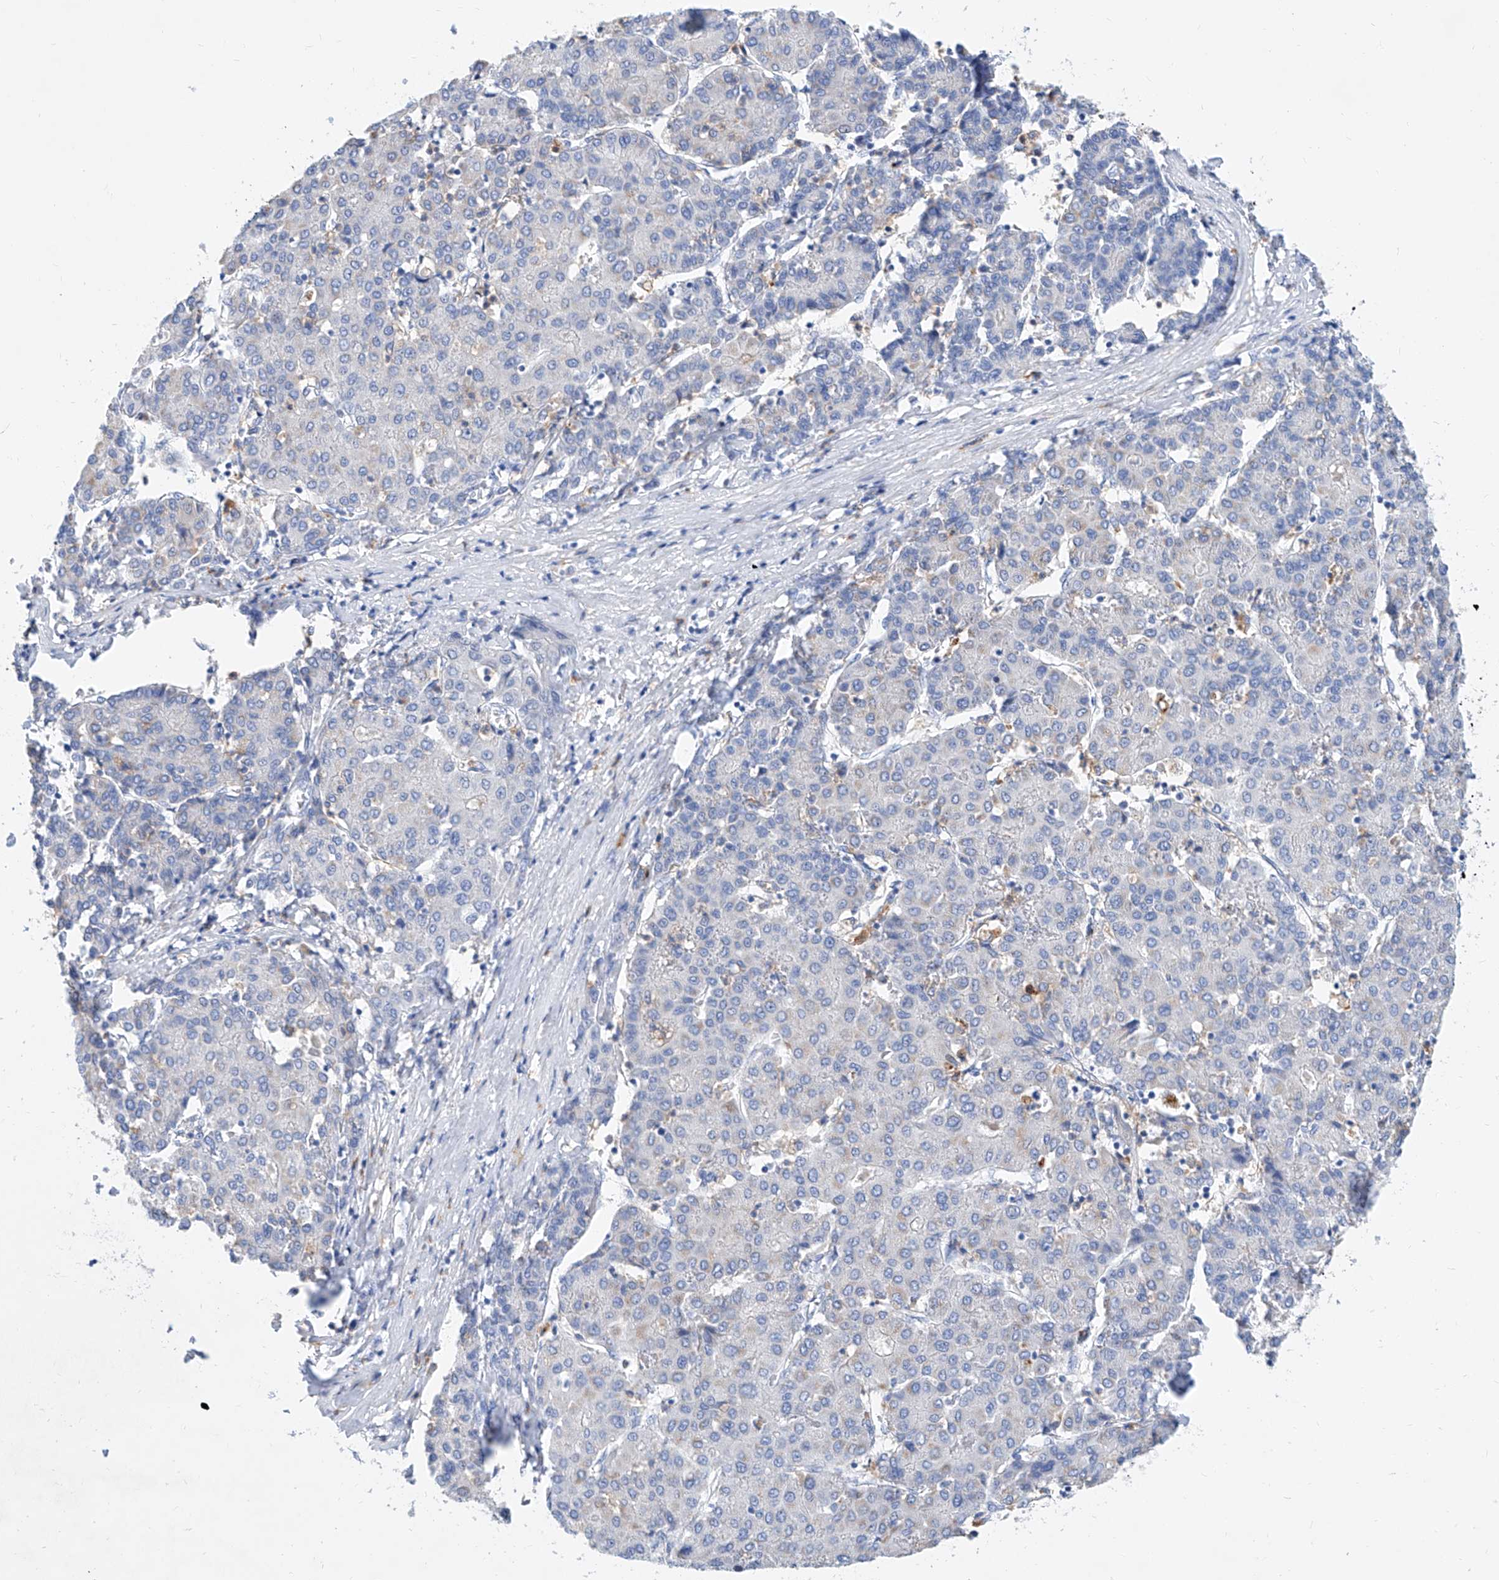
{"staining": {"intensity": "negative", "quantity": "none", "location": "none"}, "tissue": "liver cancer", "cell_type": "Tumor cells", "image_type": "cancer", "snomed": [{"axis": "morphology", "description": "Carcinoma, Hepatocellular, NOS"}, {"axis": "topography", "description": "Liver"}], "caption": "An image of liver cancer (hepatocellular carcinoma) stained for a protein reveals no brown staining in tumor cells.", "gene": "SLC25A29", "patient": {"sex": "male", "age": 65}}